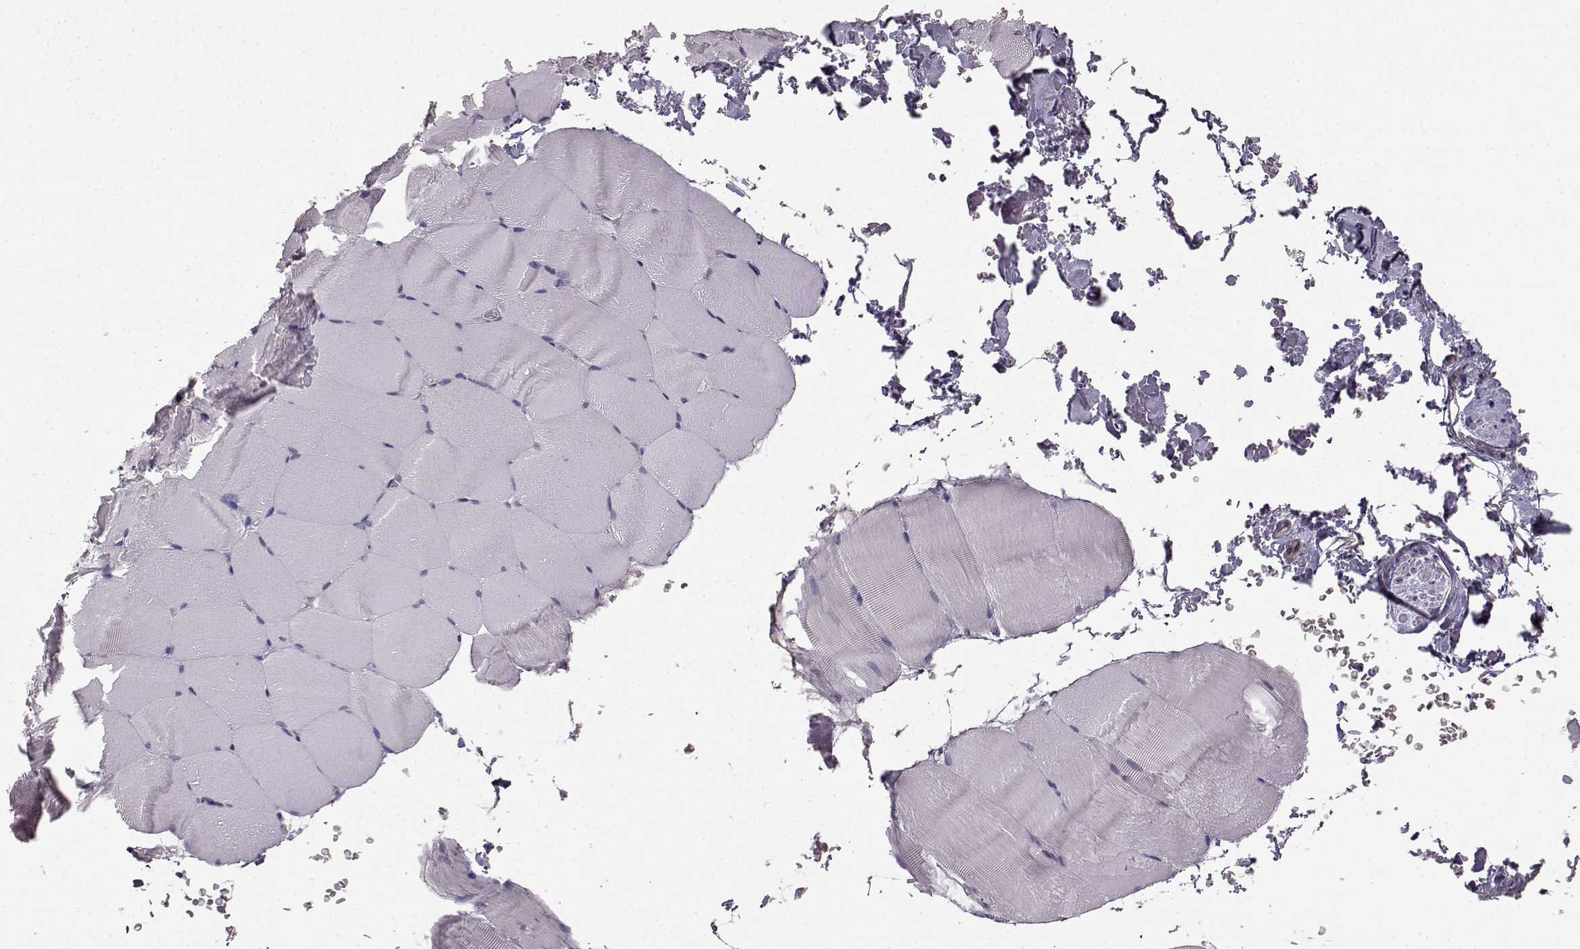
{"staining": {"intensity": "negative", "quantity": "none", "location": "none"}, "tissue": "skeletal muscle", "cell_type": "Myocytes", "image_type": "normal", "snomed": [{"axis": "morphology", "description": "Normal tissue, NOS"}, {"axis": "topography", "description": "Skeletal muscle"}], "caption": "IHC image of normal skeletal muscle: human skeletal muscle stained with DAB (3,3'-diaminobenzidine) displays no significant protein expression in myocytes.", "gene": "CCNF", "patient": {"sex": "female", "age": 37}}